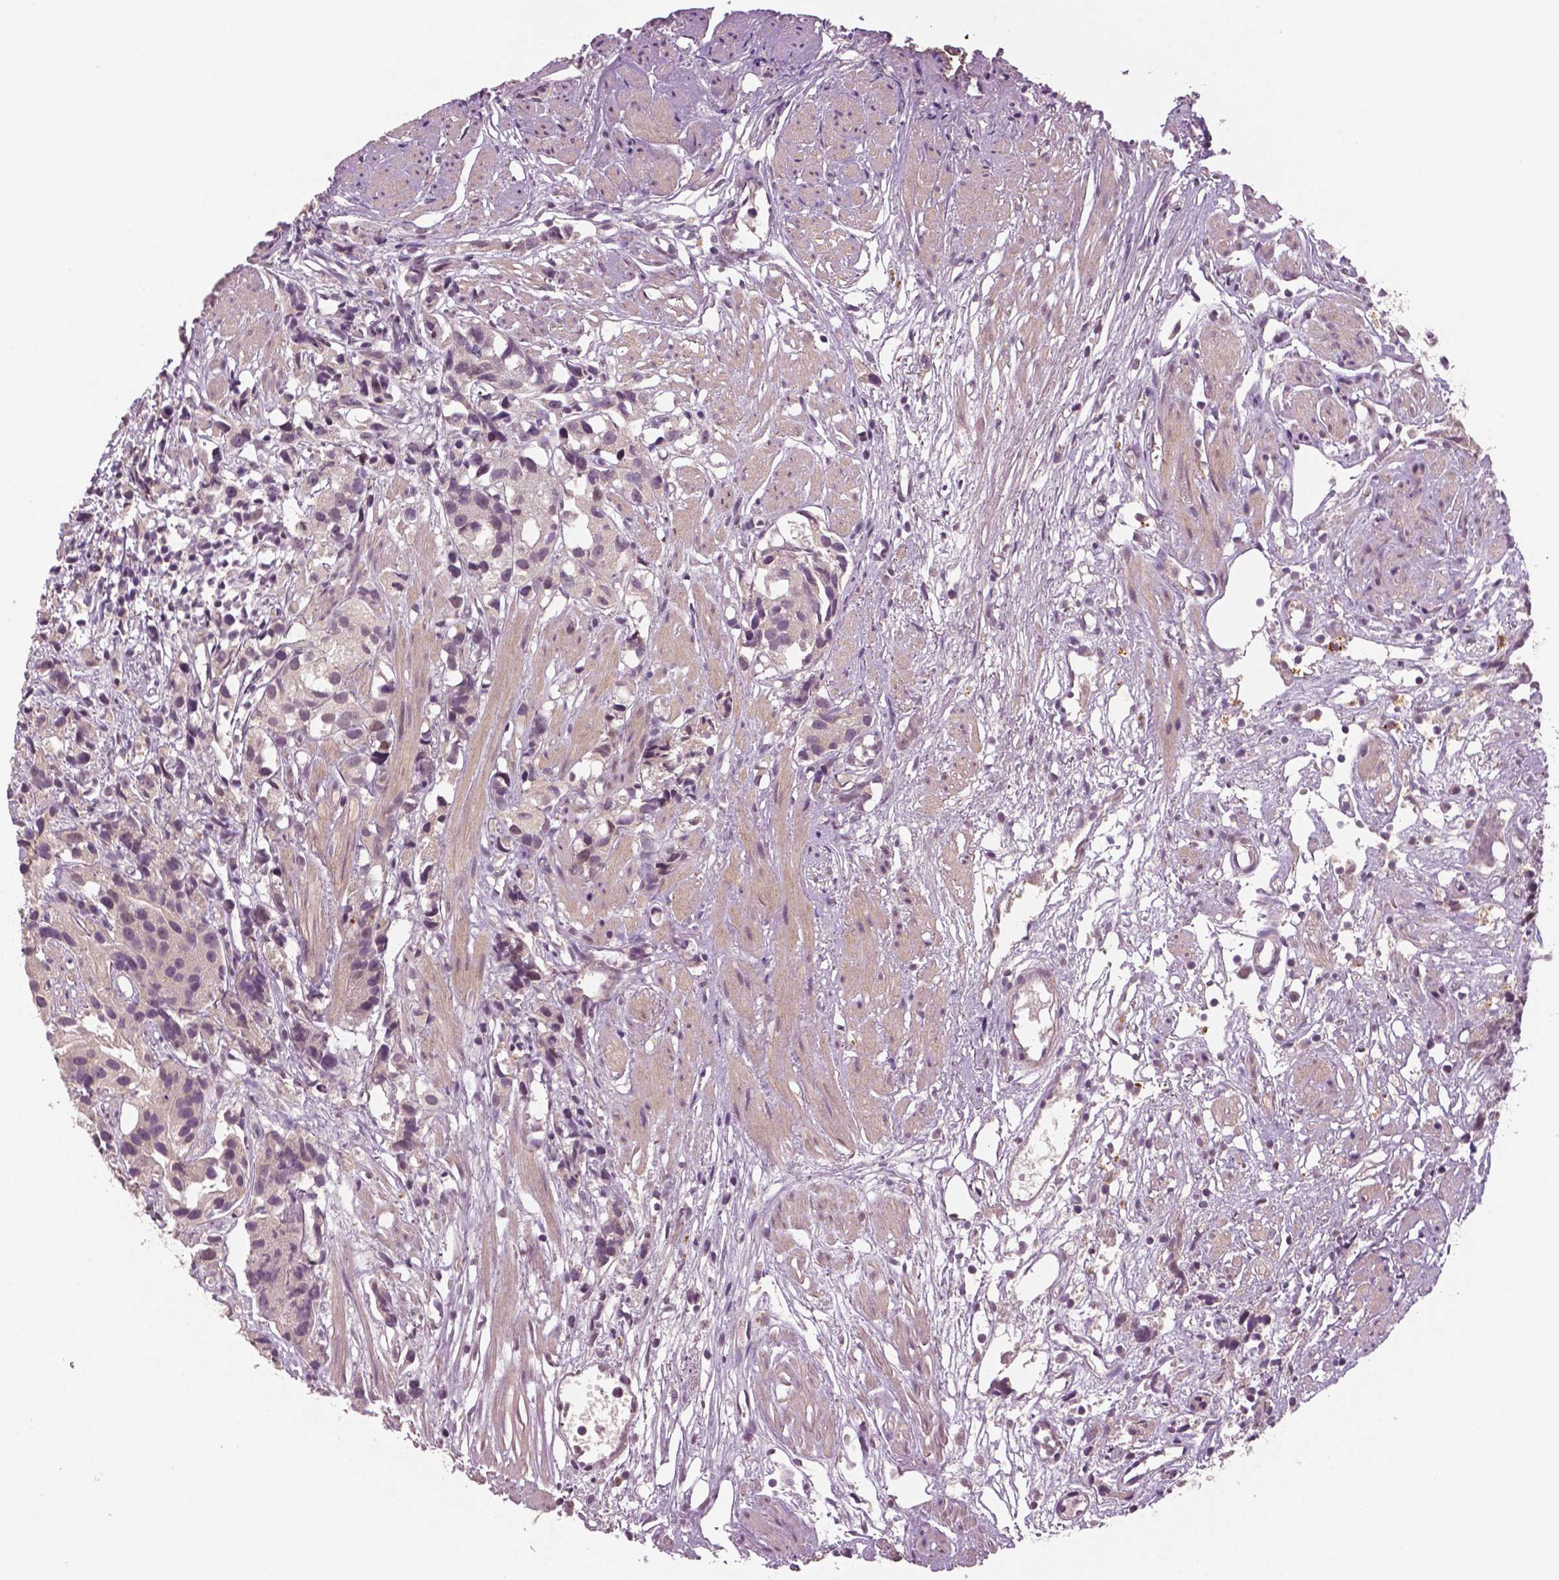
{"staining": {"intensity": "moderate", "quantity": "<25%", "location": "nuclear"}, "tissue": "prostate cancer", "cell_type": "Tumor cells", "image_type": "cancer", "snomed": [{"axis": "morphology", "description": "Adenocarcinoma, High grade"}, {"axis": "topography", "description": "Prostate"}], "caption": "A micrograph of prostate high-grade adenocarcinoma stained for a protein demonstrates moderate nuclear brown staining in tumor cells. Using DAB (3,3'-diaminobenzidine) (brown) and hematoxylin (blue) stains, captured at high magnification using brightfield microscopy.", "gene": "MKI67", "patient": {"sex": "male", "age": 68}}